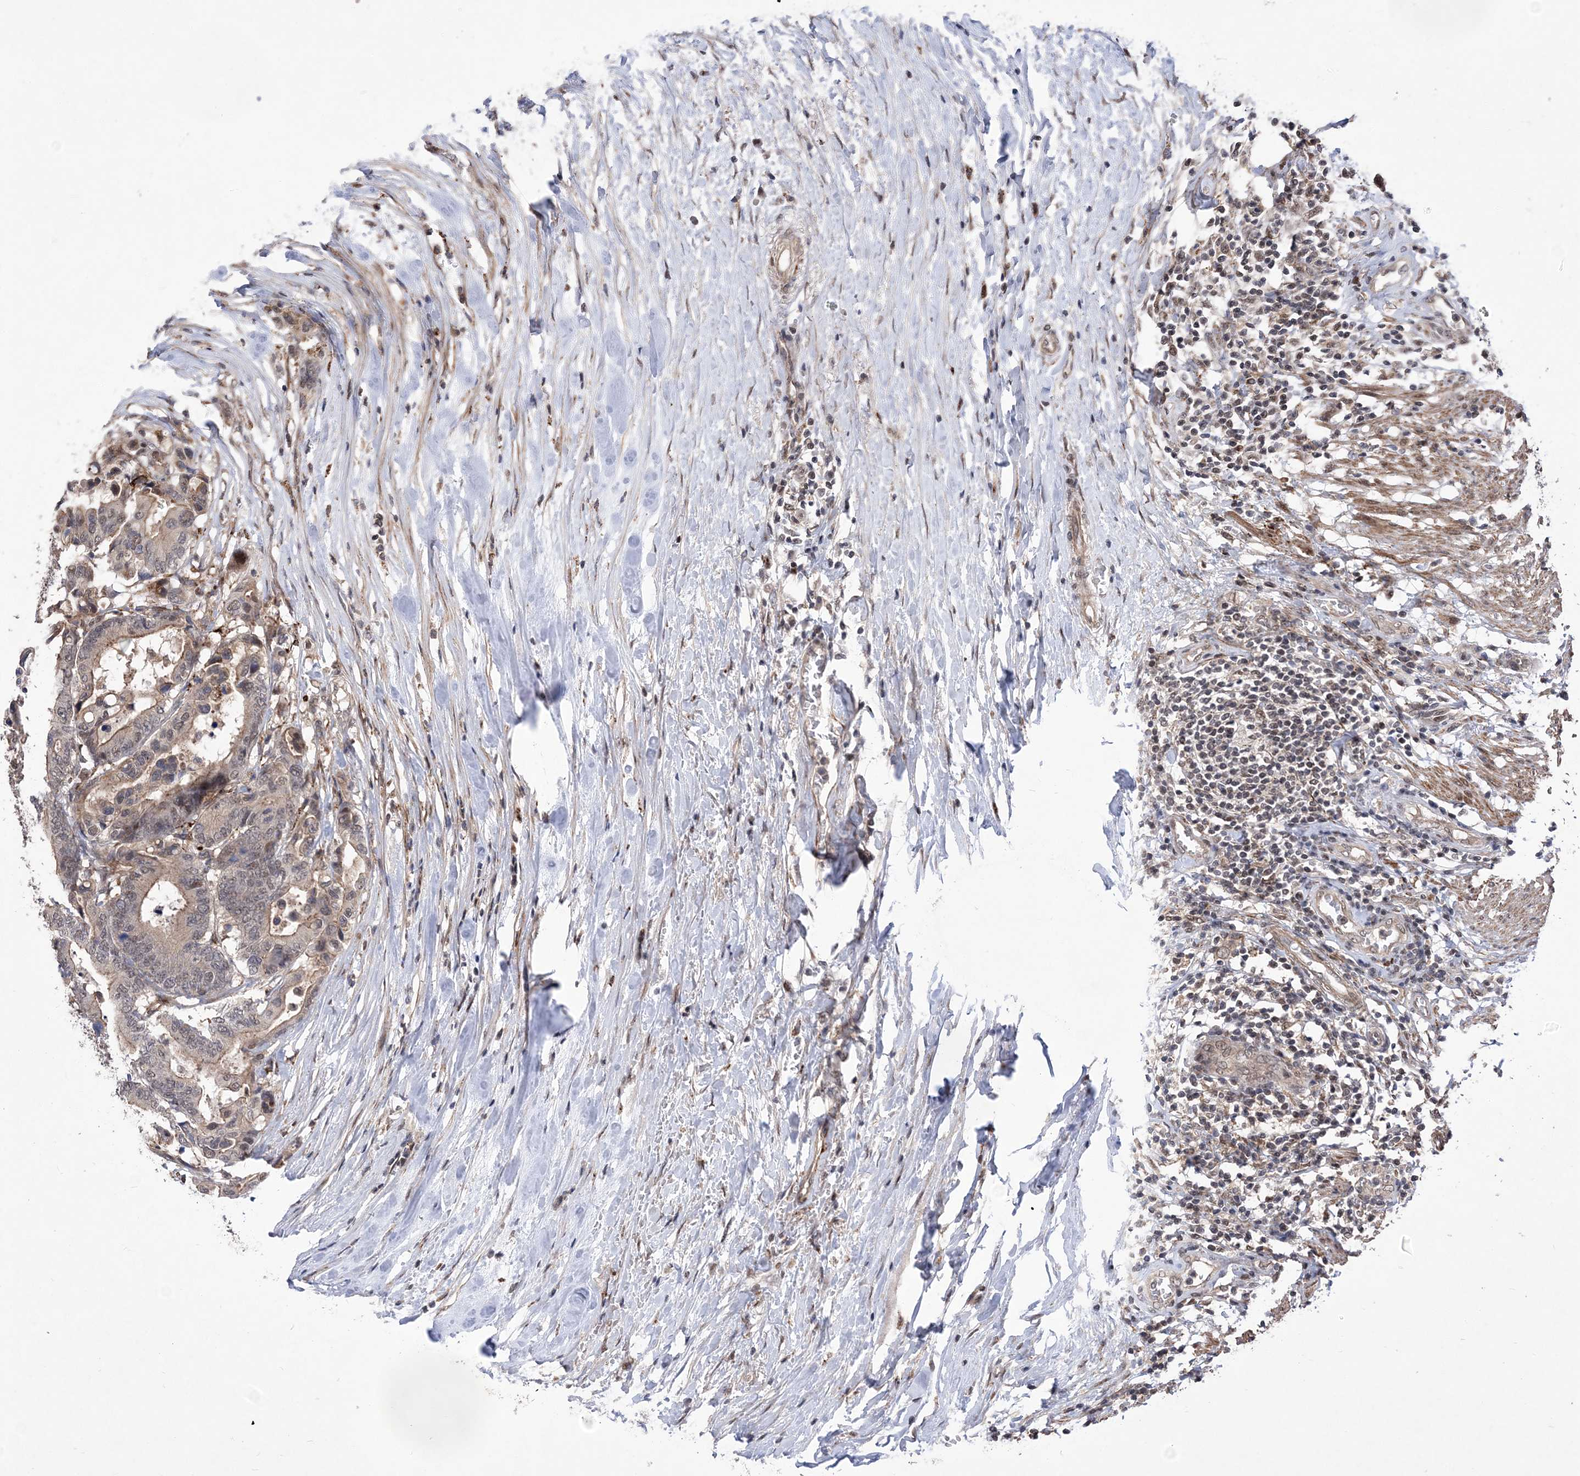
{"staining": {"intensity": "weak", "quantity": "25%-75%", "location": "cytoplasmic/membranous"}, "tissue": "colorectal cancer", "cell_type": "Tumor cells", "image_type": "cancer", "snomed": [{"axis": "morphology", "description": "Normal tissue, NOS"}, {"axis": "morphology", "description": "Adenocarcinoma, NOS"}, {"axis": "topography", "description": "Colon"}], "caption": "This is a micrograph of immunohistochemistry (IHC) staining of colorectal cancer (adenocarcinoma), which shows weak positivity in the cytoplasmic/membranous of tumor cells.", "gene": "BOD1L1", "patient": {"sex": "male", "age": 82}}